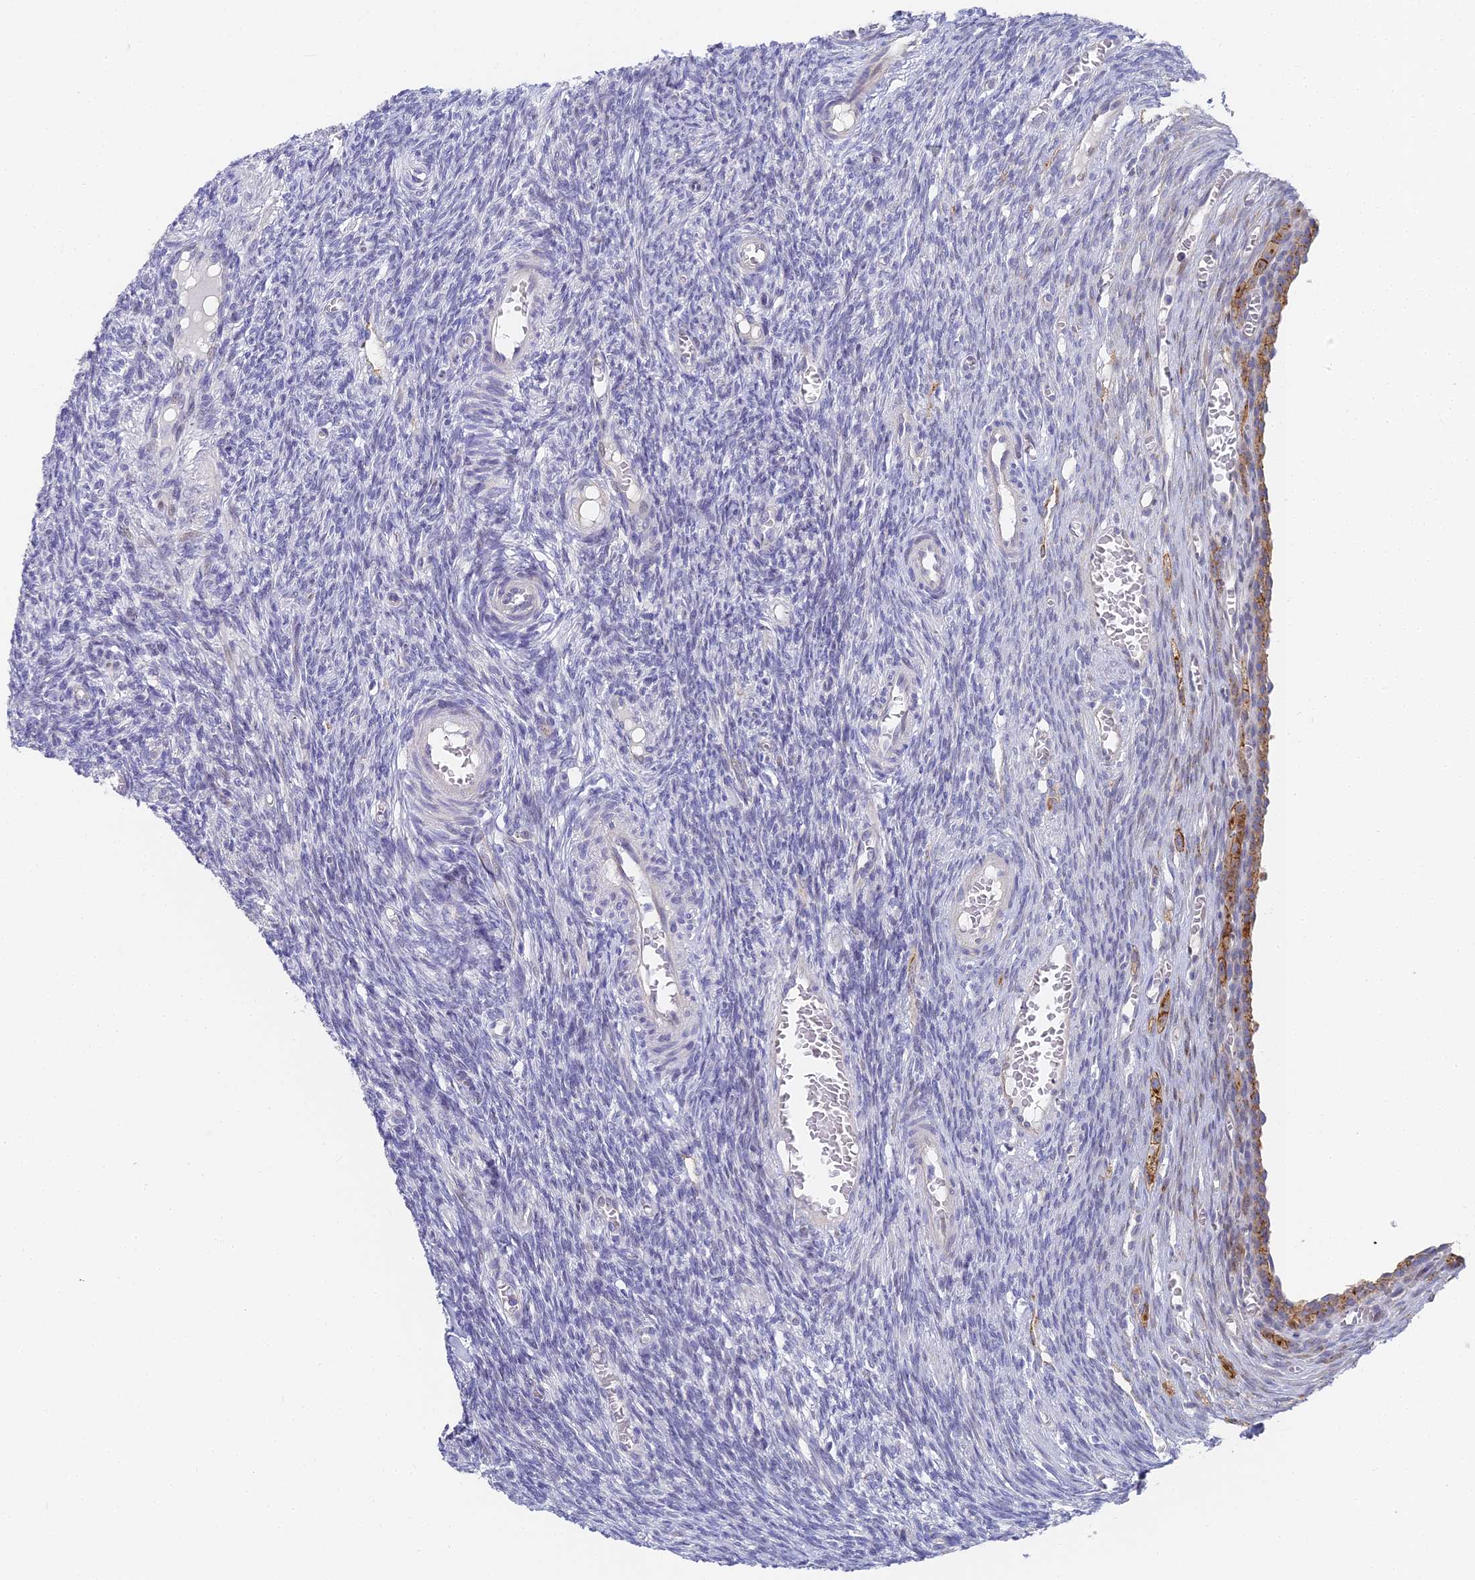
{"staining": {"intensity": "negative", "quantity": "none", "location": "none"}, "tissue": "ovary", "cell_type": "Ovarian stroma cells", "image_type": "normal", "snomed": [{"axis": "morphology", "description": "Normal tissue, NOS"}, {"axis": "topography", "description": "Ovary"}], "caption": "Protein analysis of normal ovary displays no significant positivity in ovarian stroma cells. (Brightfield microscopy of DAB IHC at high magnification).", "gene": "GJA1", "patient": {"sex": "female", "age": 27}}